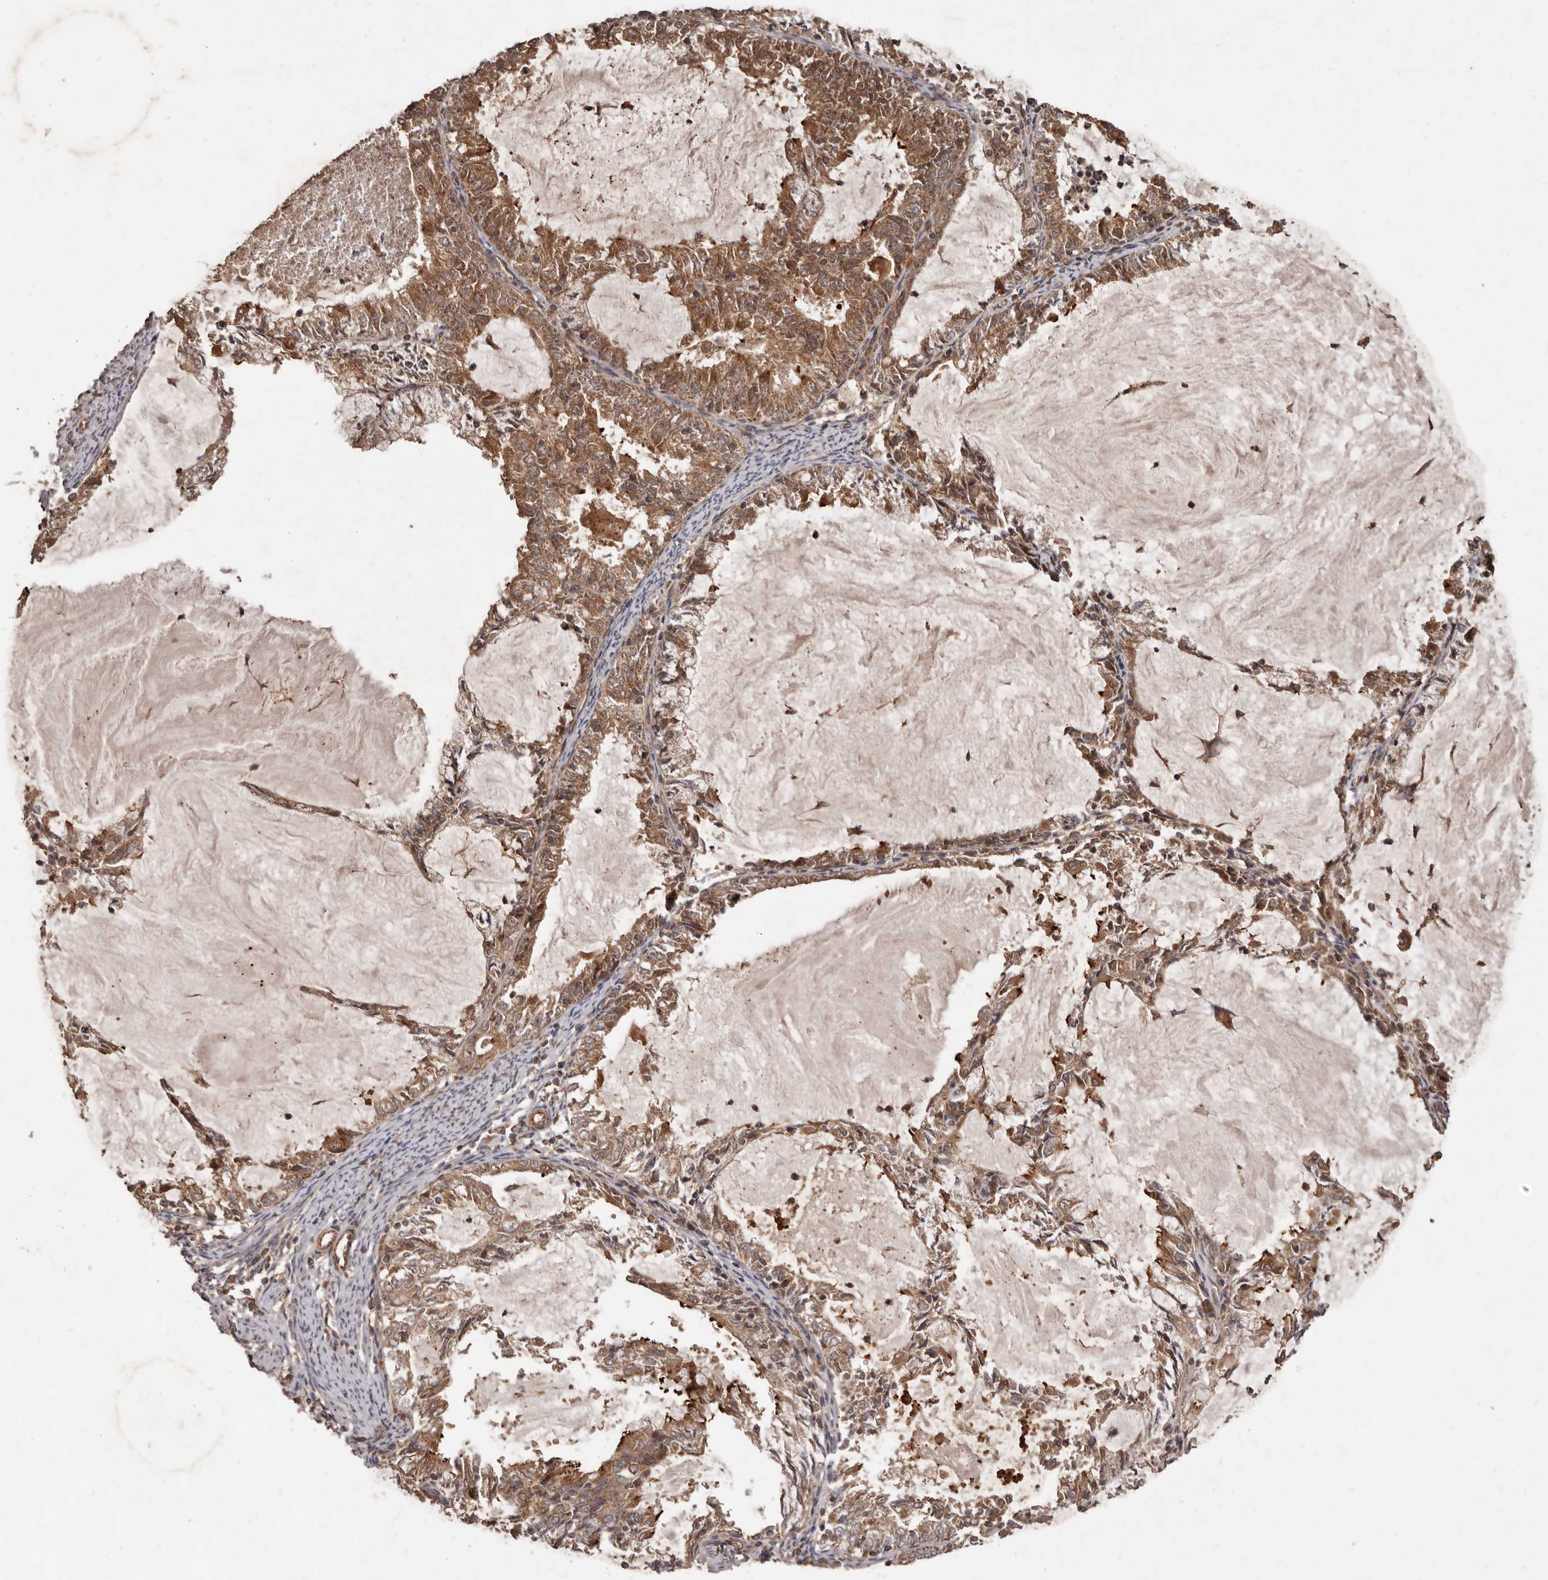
{"staining": {"intensity": "moderate", "quantity": ">75%", "location": "cytoplasmic/membranous"}, "tissue": "endometrial cancer", "cell_type": "Tumor cells", "image_type": "cancer", "snomed": [{"axis": "morphology", "description": "Adenocarcinoma, NOS"}, {"axis": "topography", "description": "Endometrium"}], "caption": "IHC (DAB) staining of endometrial cancer exhibits moderate cytoplasmic/membranous protein staining in approximately >75% of tumor cells. (Stains: DAB (3,3'-diaminobenzidine) in brown, nuclei in blue, Microscopy: brightfield microscopy at high magnification).", "gene": "STK36", "patient": {"sex": "female", "age": 57}}